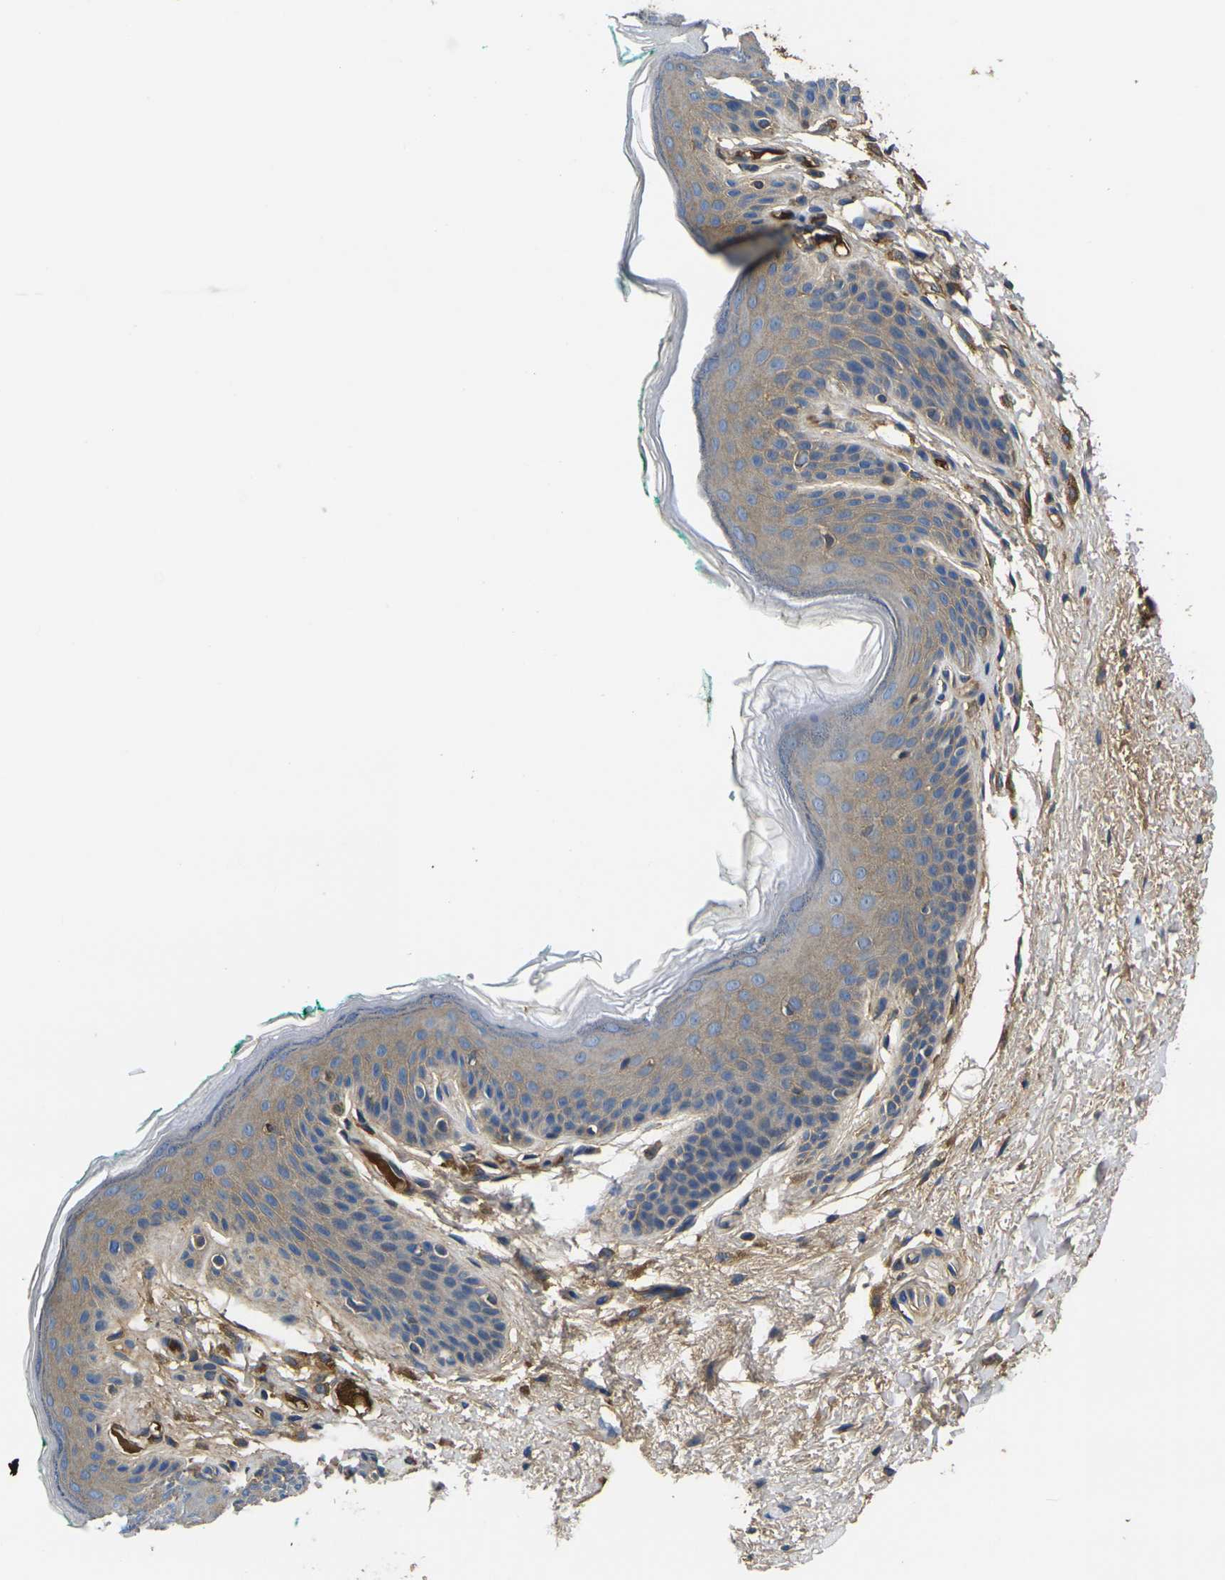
{"staining": {"intensity": "weak", "quantity": "25%-75%", "location": "cytoplasmic/membranous"}, "tissue": "skin", "cell_type": "Epidermal cells", "image_type": "normal", "snomed": [{"axis": "morphology", "description": "Normal tissue, NOS"}, {"axis": "topography", "description": "Anal"}], "caption": "The histopathology image shows immunohistochemical staining of unremarkable skin. There is weak cytoplasmic/membranous staining is present in approximately 25%-75% of epidermal cells. The protein of interest is shown in brown color, while the nuclei are stained blue.", "gene": "HSPG2", "patient": {"sex": "male", "age": 74}}